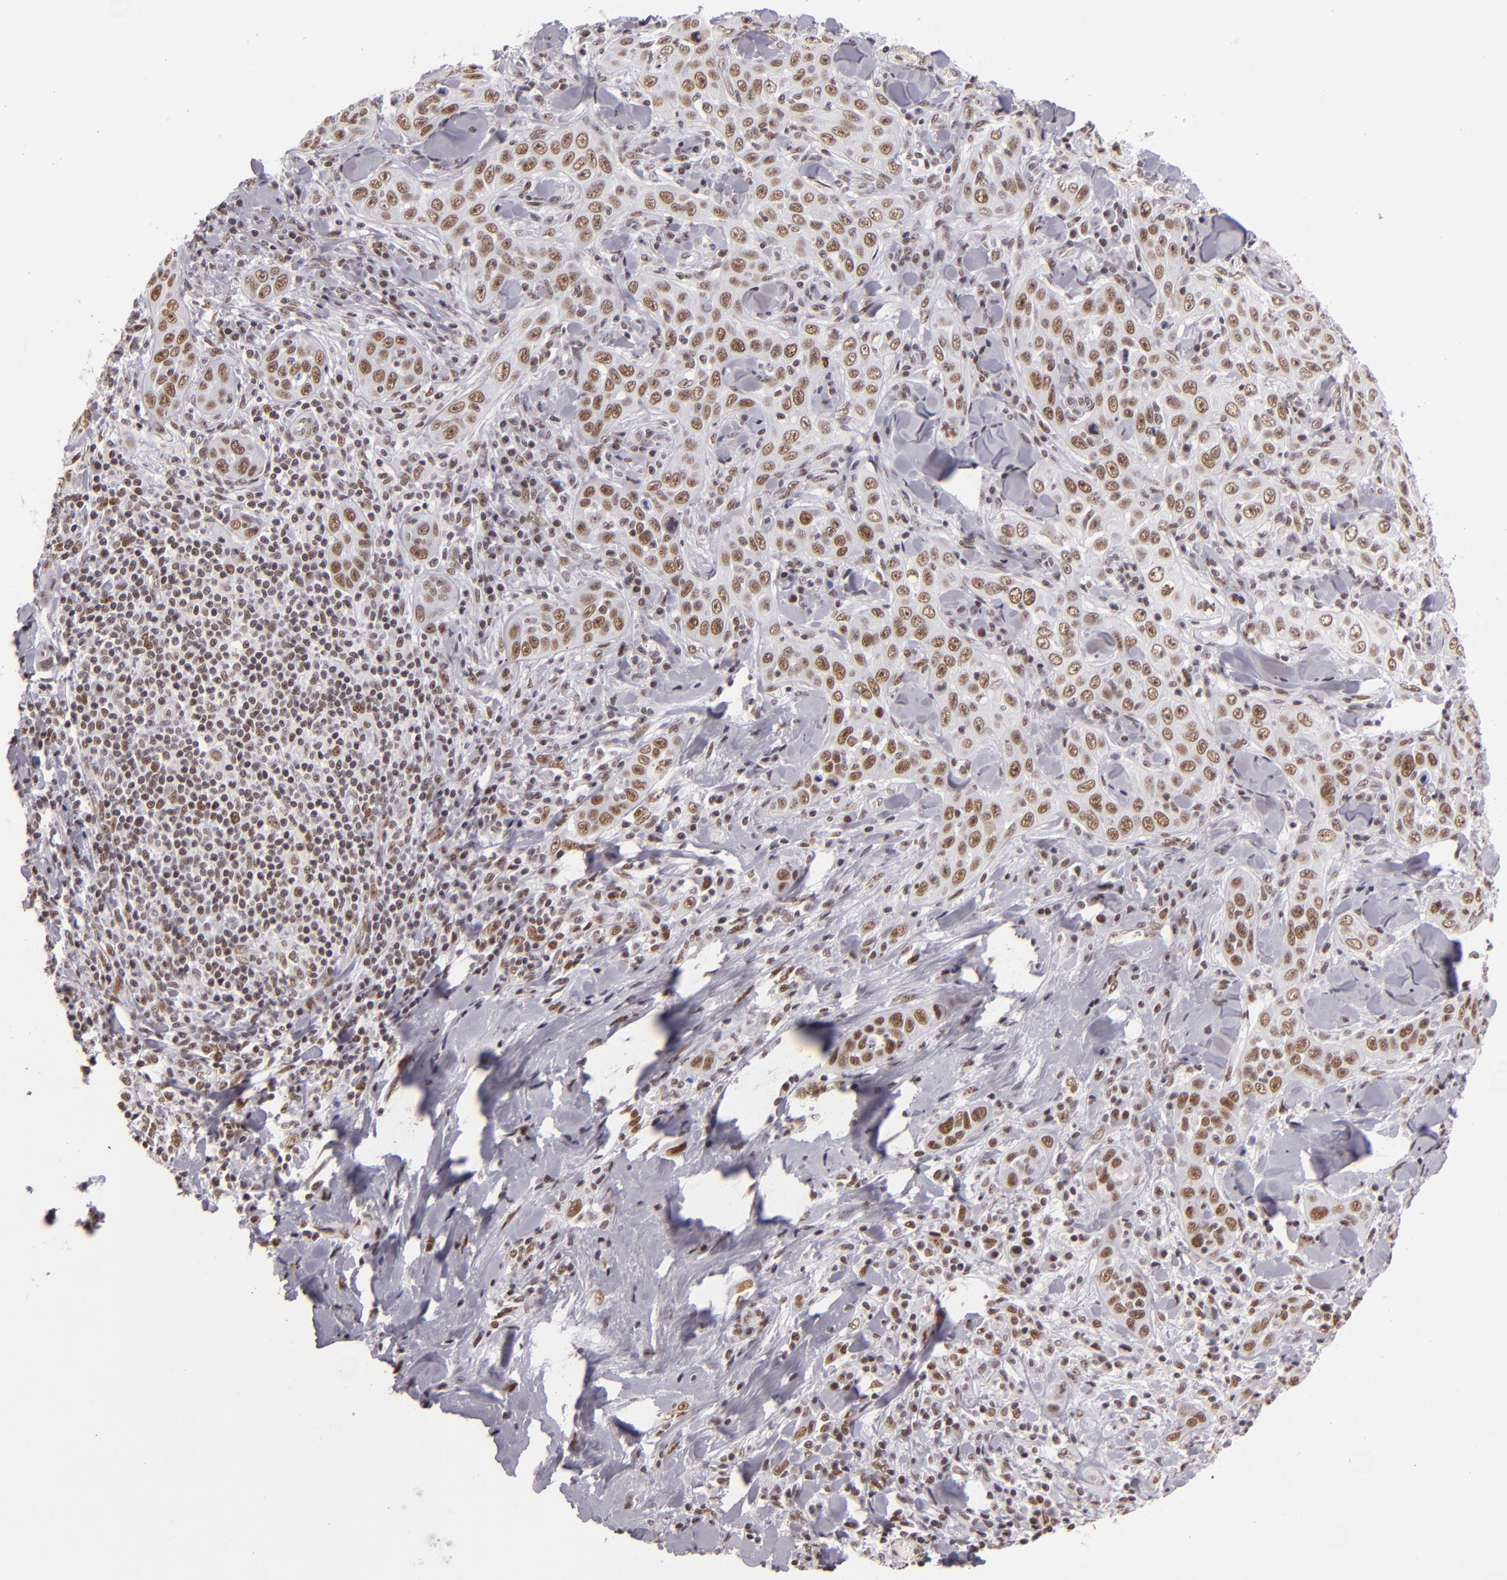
{"staining": {"intensity": "weak", "quantity": ">75%", "location": "nuclear"}, "tissue": "skin cancer", "cell_type": "Tumor cells", "image_type": "cancer", "snomed": [{"axis": "morphology", "description": "Squamous cell carcinoma, NOS"}, {"axis": "topography", "description": "Skin"}], "caption": "Brown immunohistochemical staining in human squamous cell carcinoma (skin) exhibits weak nuclear expression in approximately >75% of tumor cells.", "gene": "BRD8", "patient": {"sex": "male", "age": 84}}